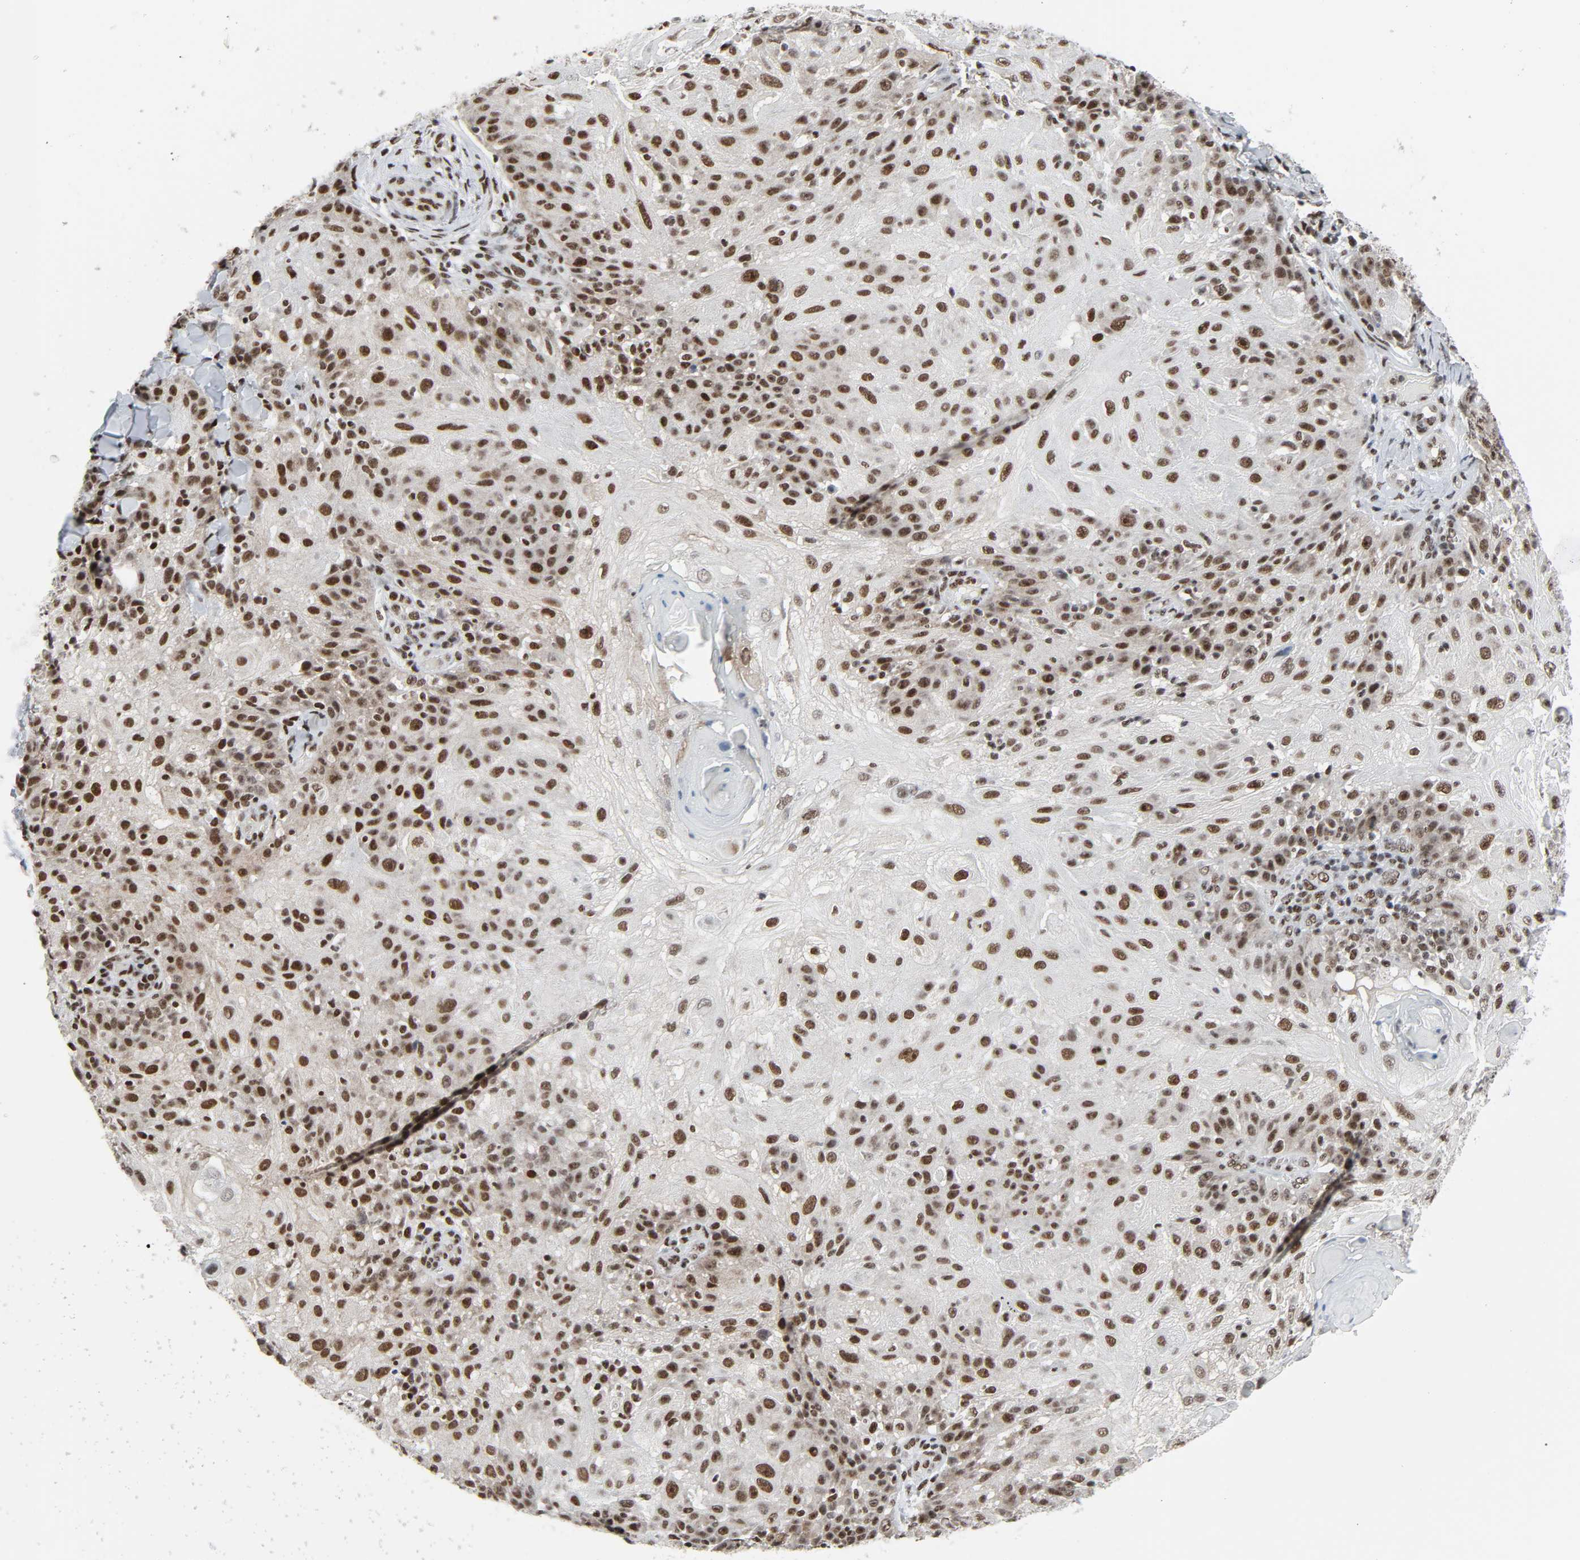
{"staining": {"intensity": "strong", "quantity": ">75%", "location": "nuclear"}, "tissue": "skin cancer", "cell_type": "Tumor cells", "image_type": "cancer", "snomed": [{"axis": "morphology", "description": "Normal tissue, NOS"}, {"axis": "morphology", "description": "Squamous cell carcinoma, NOS"}, {"axis": "topography", "description": "Skin"}], "caption": "Immunohistochemical staining of skin cancer displays high levels of strong nuclear protein expression in approximately >75% of tumor cells.", "gene": "CDK7", "patient": {"sex": "female", "age": 83}}